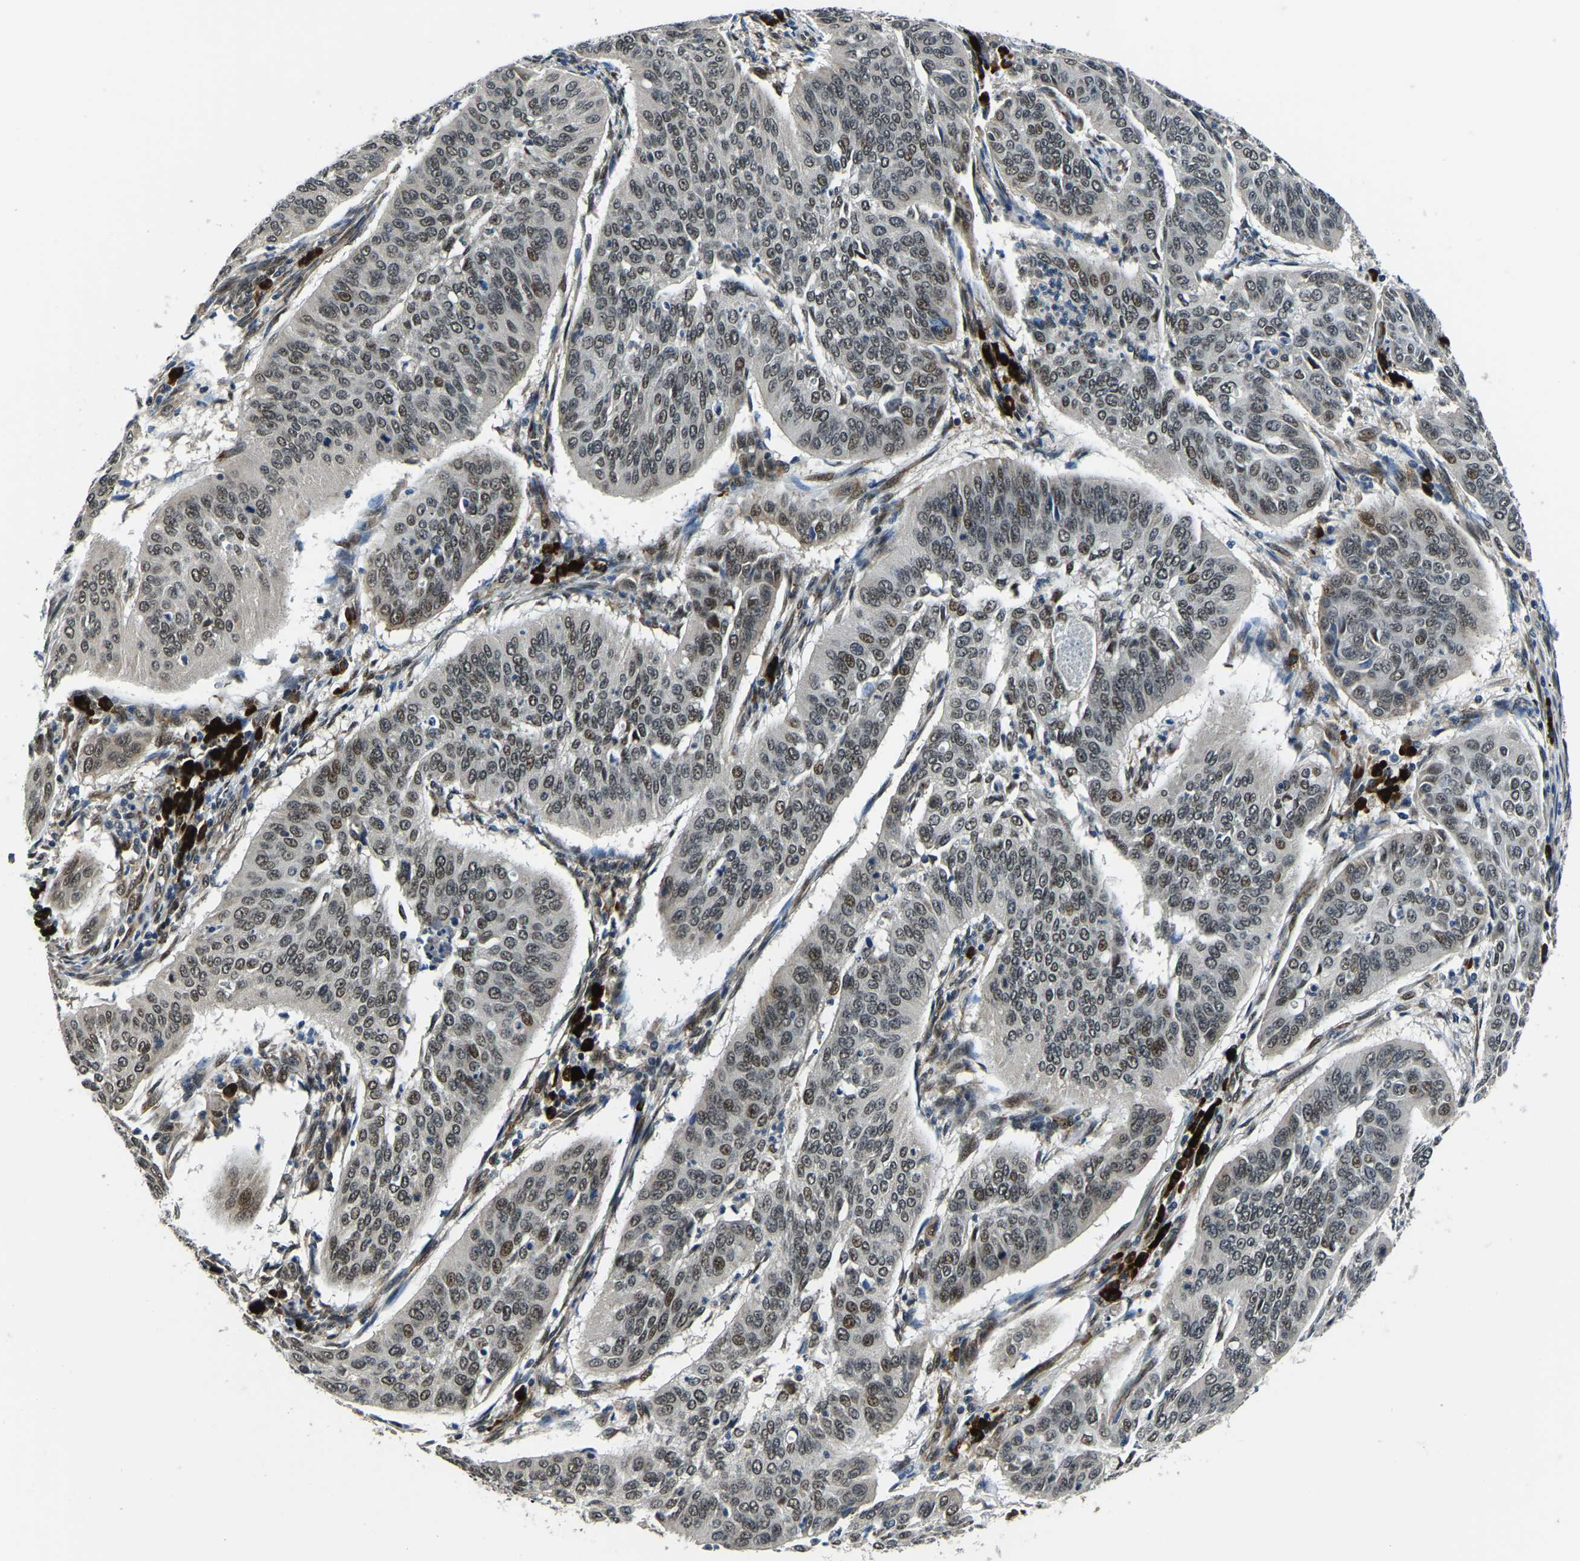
{"staining": {"intensity": "moderate", "quantity": "25%-75%", "location": "nuclear"}, "tissue": "cervical cancer", "cell_type": "Tumor cells", "image_type": "cancer", "snomed": [{"axis": "morphology", "description": "Normal tissue, NOS"}, {"axis": "morphology", "description": "Squamous cell carcinoma, NOS"}, {"axis": "topography", "description": "Cervix"}], "caption": "Immunohistochemical staining of human cervical cancer (squamous cell carcinoma) reveals medium levels of moderate nuclear protein staining in approximately 25%-75% of tumor cells.", "gene": "ING2", "patient": {"sex": "female", "age": 39}}